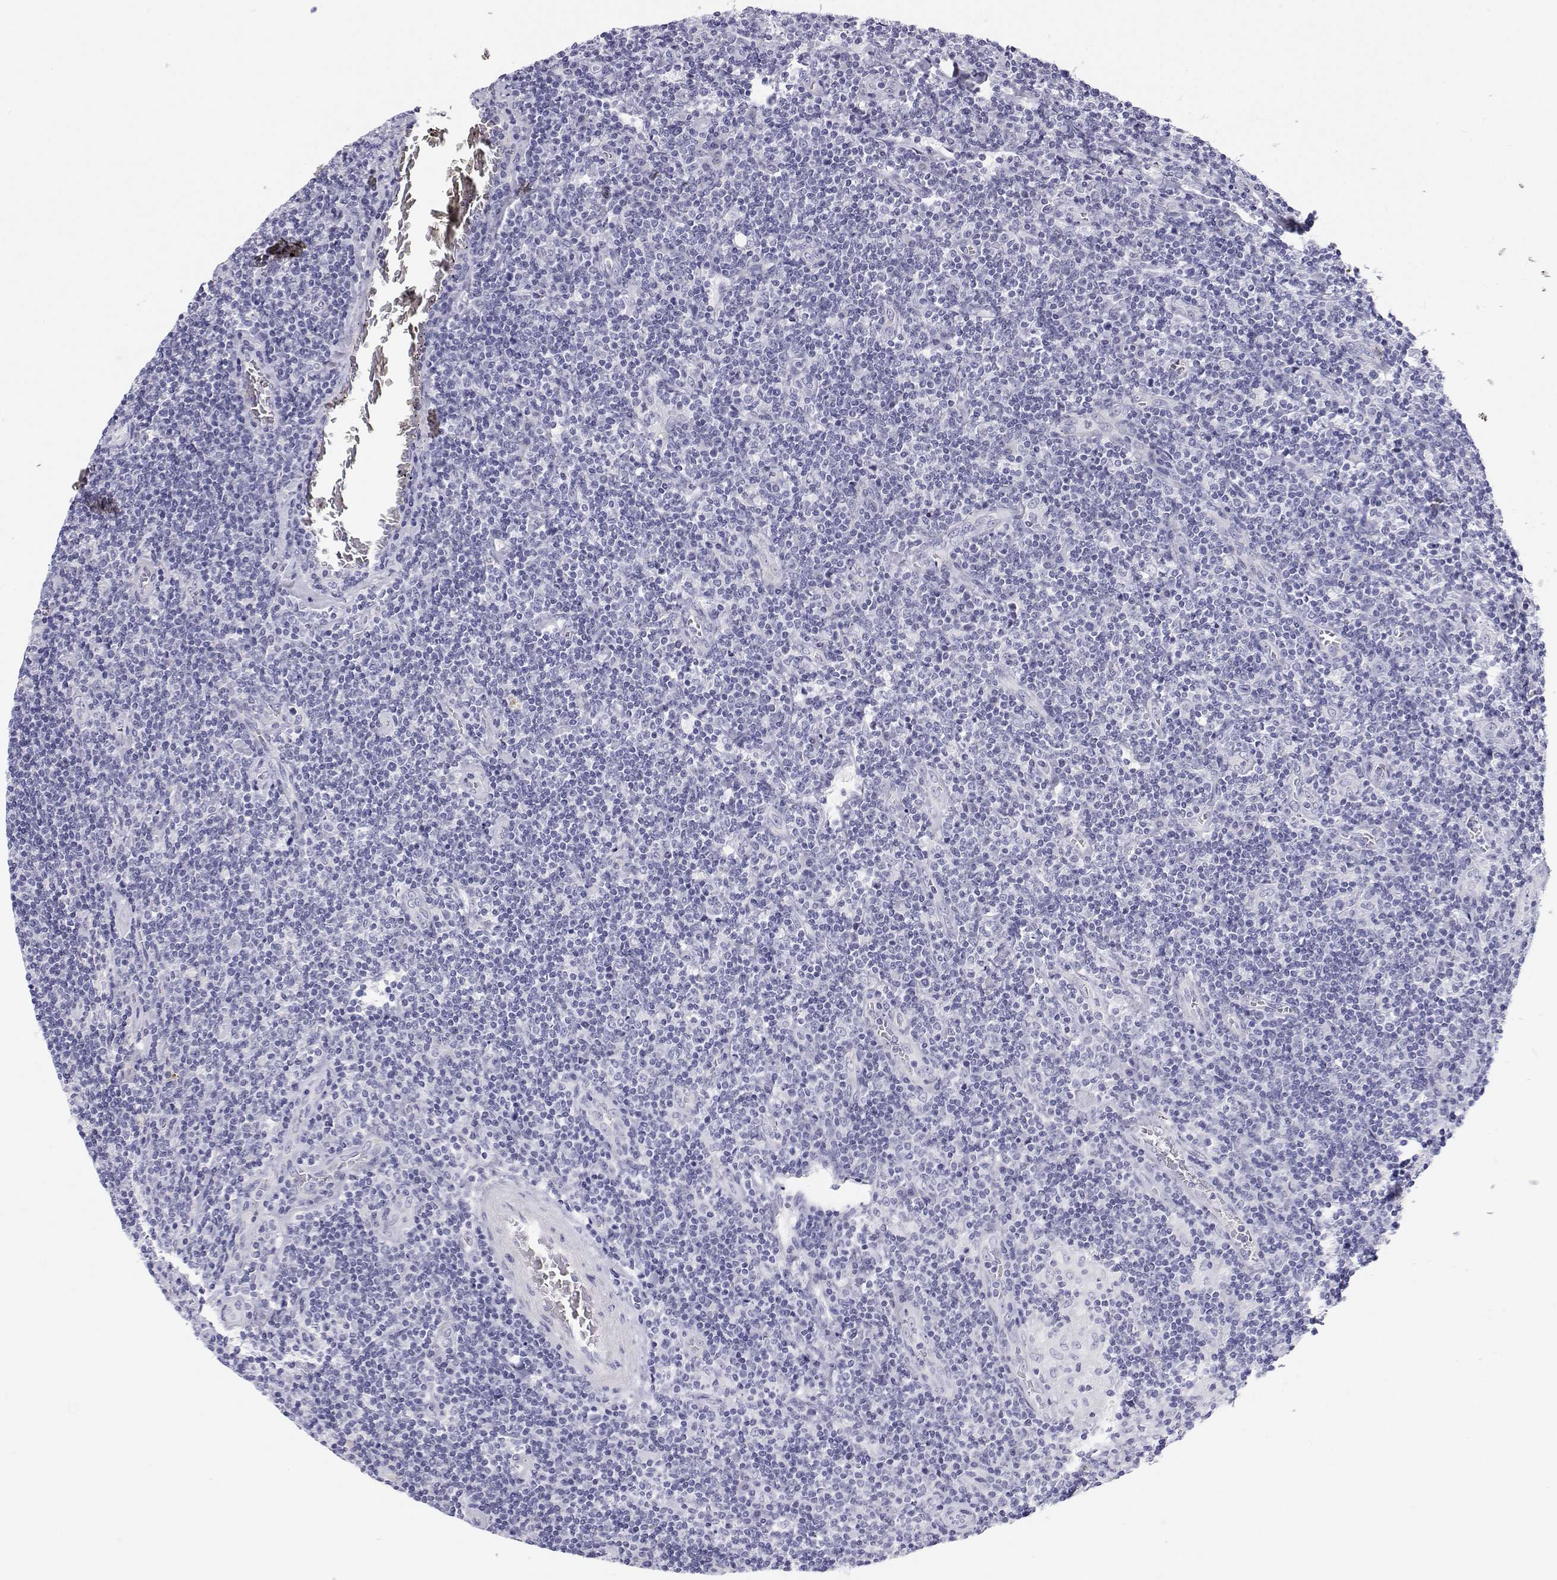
{"staining": {"intensity": "negative", "quantity": "none", "location": "none"}, "tissue": "lymphoma", "cell_type": "Tumor cells", "image_type": "cancer", "snomed": [{"axis": "morphology", "description": "Hodgkin's disease, NOS"}, {"axis": "topography", "description": "Lymph node"}], "caption": "A photomicrograph of human lymphoma is negative for staining in tumor cells. The staining was performed using DAB (3,3'-diaminobenzidine) to visualize the protein expression in brown, while the nuclei were stained in blue with hematoxylin (Magnification: 20x).", "gene": "BHMT", "patient": {"sex": "male", "age": 40}}